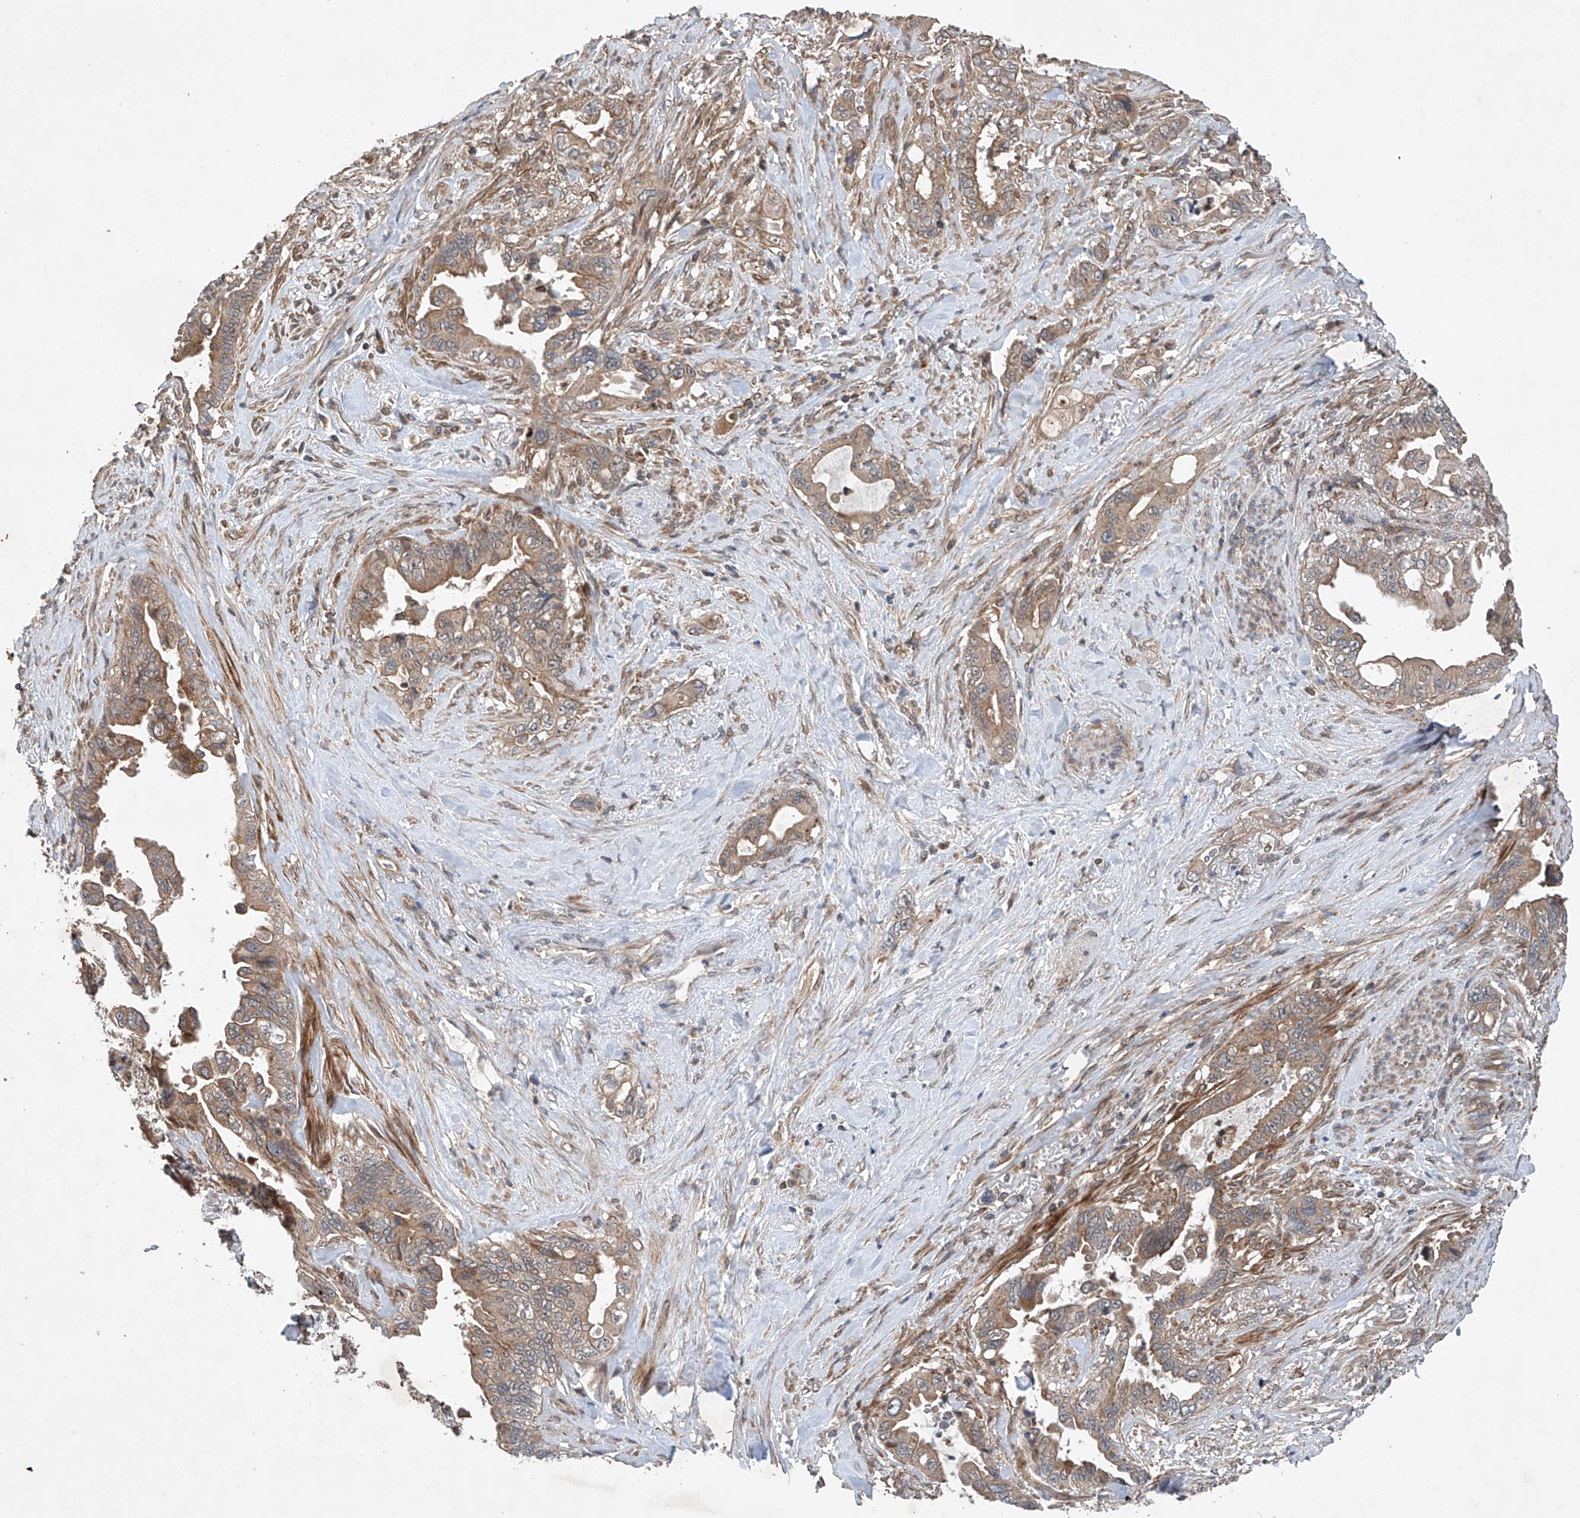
{"staining": {"intensity": "moderate", "quantity": ">75%", "location": "cytoplasmic/membranous"}, "tissue": "pancreatic cancer", "cell_type": "Tumor cells", "image_type": "cancer", "snomed": [{"axis": "morphology", "description": "Adenocarcinoma, NOS"}, {"axis": "topography", "description": "Pancreas"}], "caption": "The image exhibits staining of pancreatic adenocarcinoma, revealing moderate cytoplasmic/membranous protein positivity (brown color) within tumor cells. (Brightfield microscopy of DAB IHC at high magnification).", "gene": "CEP85L", "patient": {"sex": "male", "age": 70}}